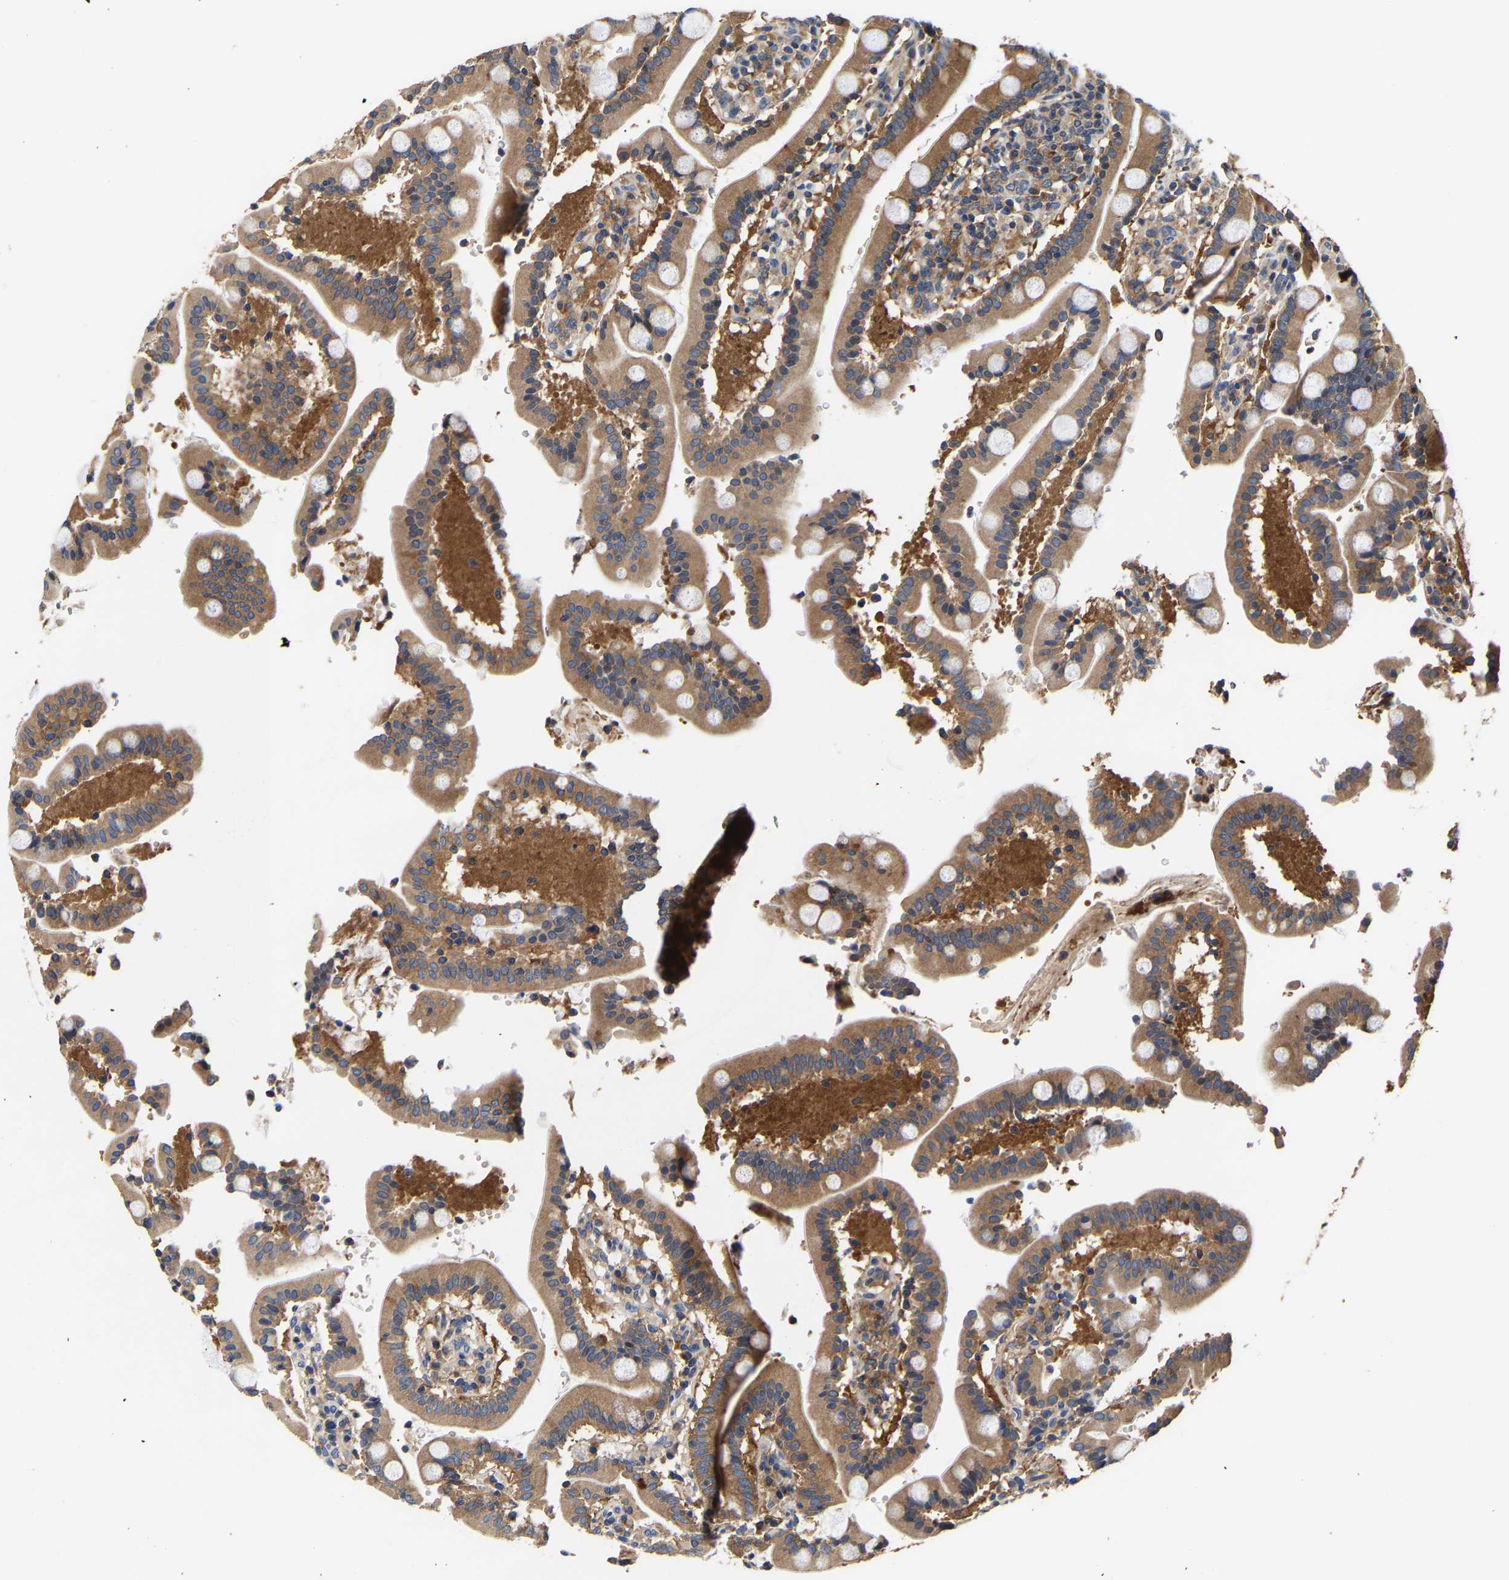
{"staining": {"intensity": "moderate", "quantity": ">75%", "location": "cytoplasmic/membranous"}, "tissue": "duodenum", "cell_type": "Glandular cells", "image_type": "normal", "snomed": [{"axis": "morphology", "description": "Normal tissue, NOS"}, {"axis": "topography", "description": "Small intestine, NOS"}], "caption": "A medium amount of moderate cytoplasmic/membranous positivity is identified in about >75% of glandular cells in unremarkable duodenum.", "gene": "LRBA", "patient": {"sex": "female", "age": 71}}